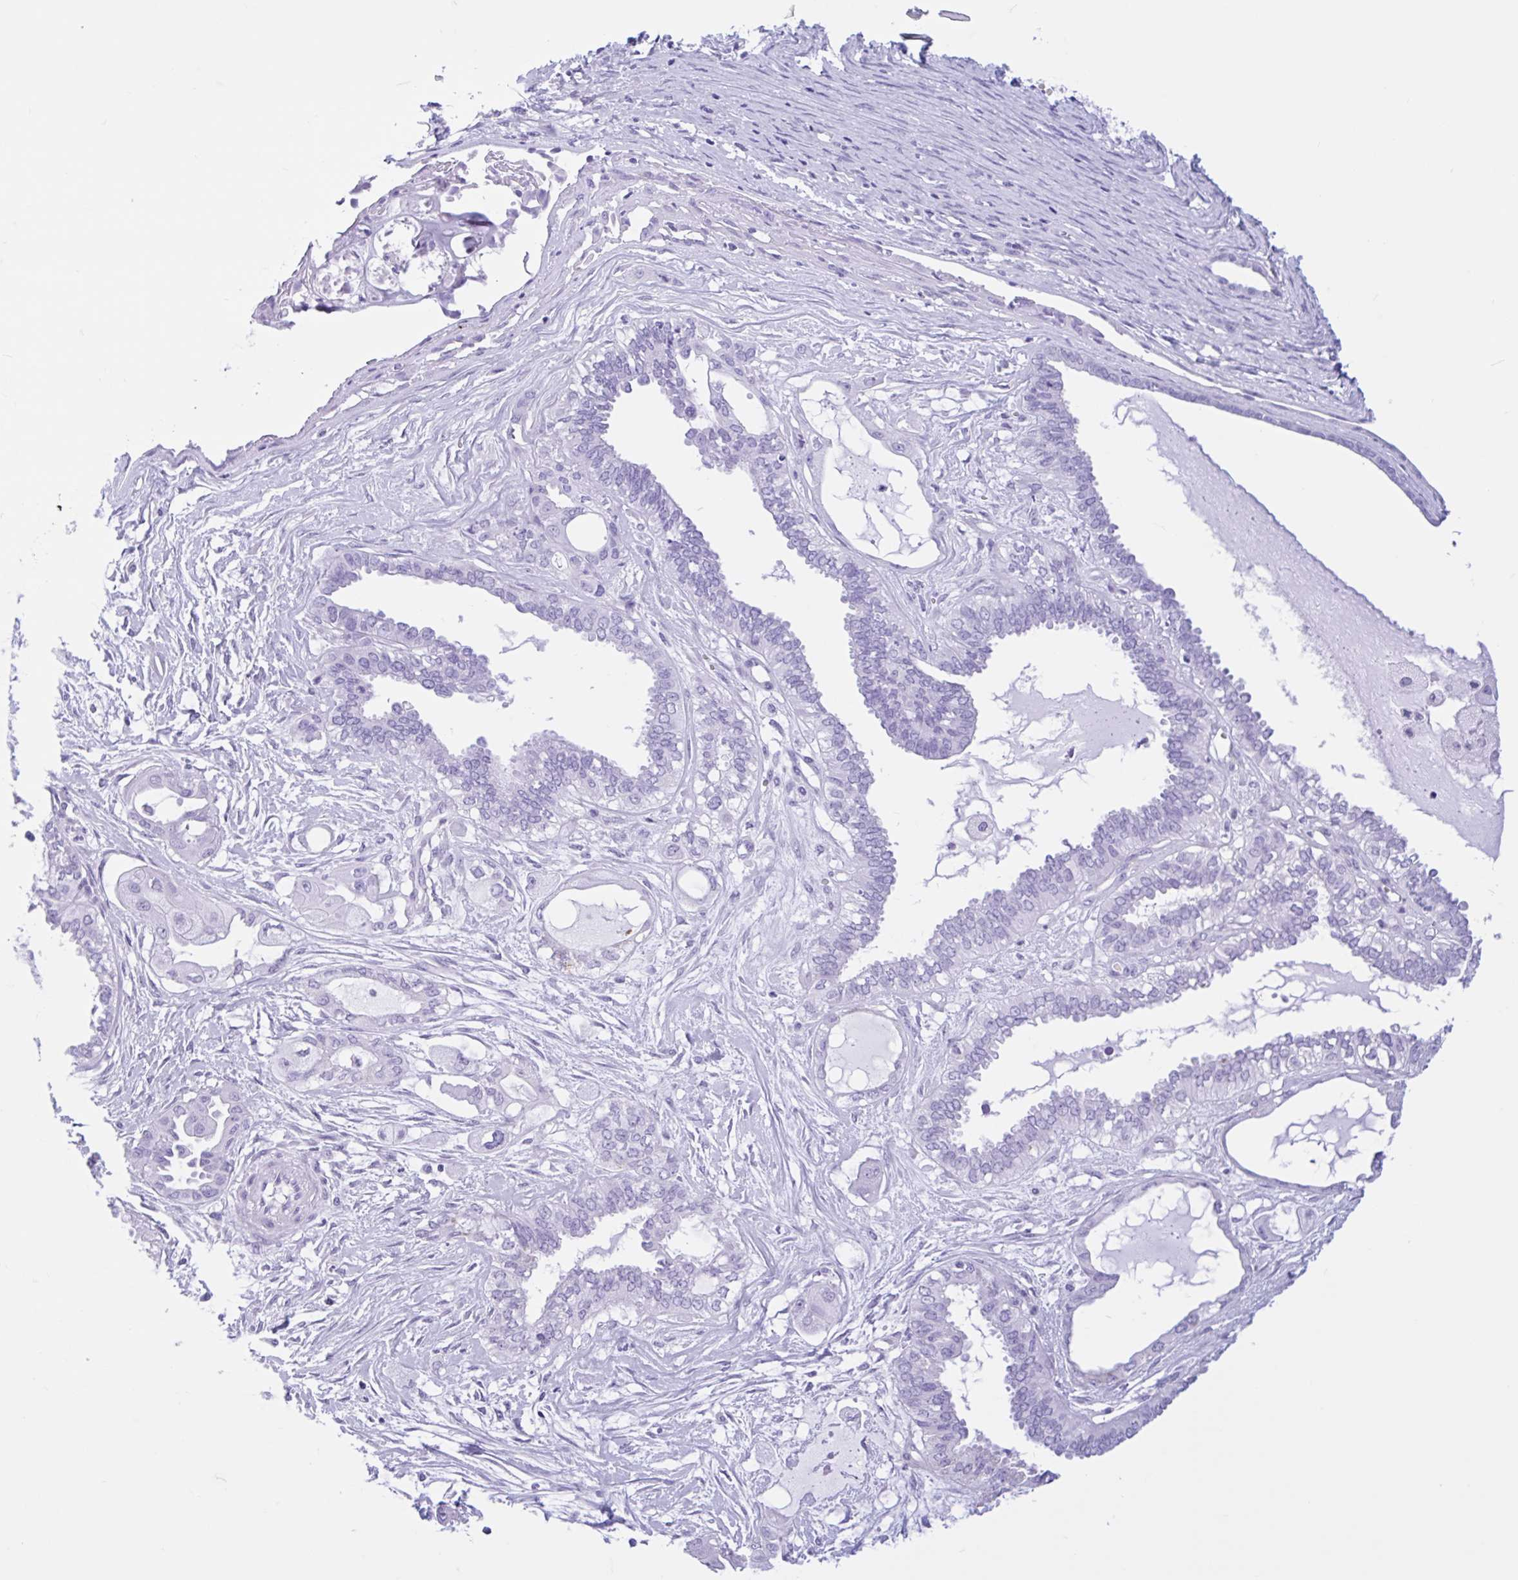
{"staining": {"intensity": "negative", "quantity": "none", "location": "none"}, "tissue": "ovarian cancer", "cell_type": "Tumor cells", "image_type": "cancer", "snomed": [{"axis": "morphology", "description": "Carcinoma, NOS"}, {"axis": "morphology", "description": "Carcinoma, endometroid"}, {"axis": "topography", "description": "Ovary"}], "caption": "This is an immunohistochemistry histopathology image of human ovarian carcinoma. There is no expression in tumor cells.", "gene": "IAPP", "patient": {"sex": "female", "age": 50}}